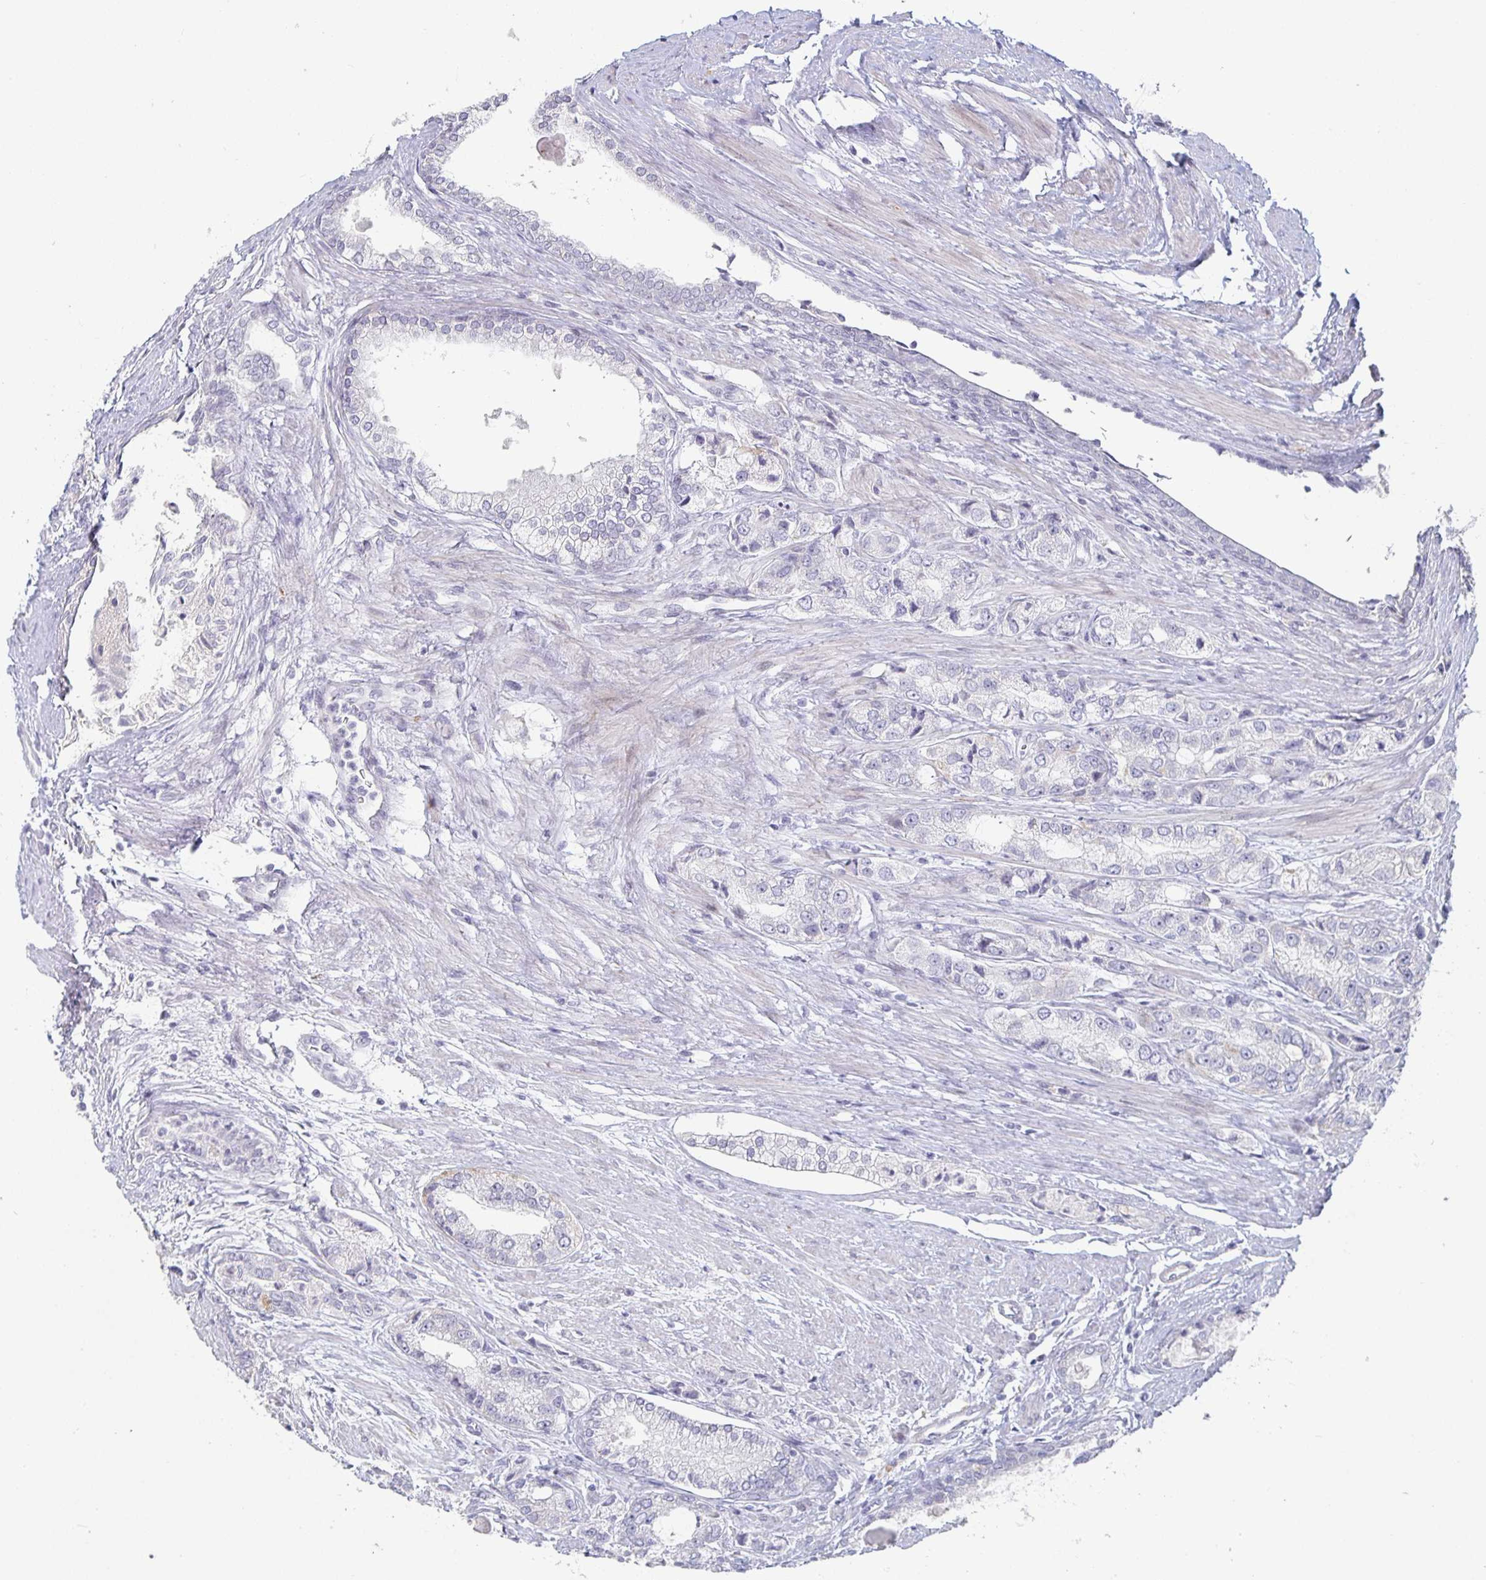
{"staining": {"intensity": "negative", "quantity": "none", "location": "none"}, "tissue": "prostate cancer", "cell_type": "Tumor cells", "image_type": "cancer", "snomed": [{"axis": "morphology", "description": "Adenocarcinoma, Low grade"}, {"axis": "topography", "description": "Prostate"}], "caption": "This is a photomicrograph of IHC staining of prostate low-grade adenocarcinoma, which shows no positivity in tumor cells.", "gene": "S100G", "patient": {"sex": "male", "age": 69}}